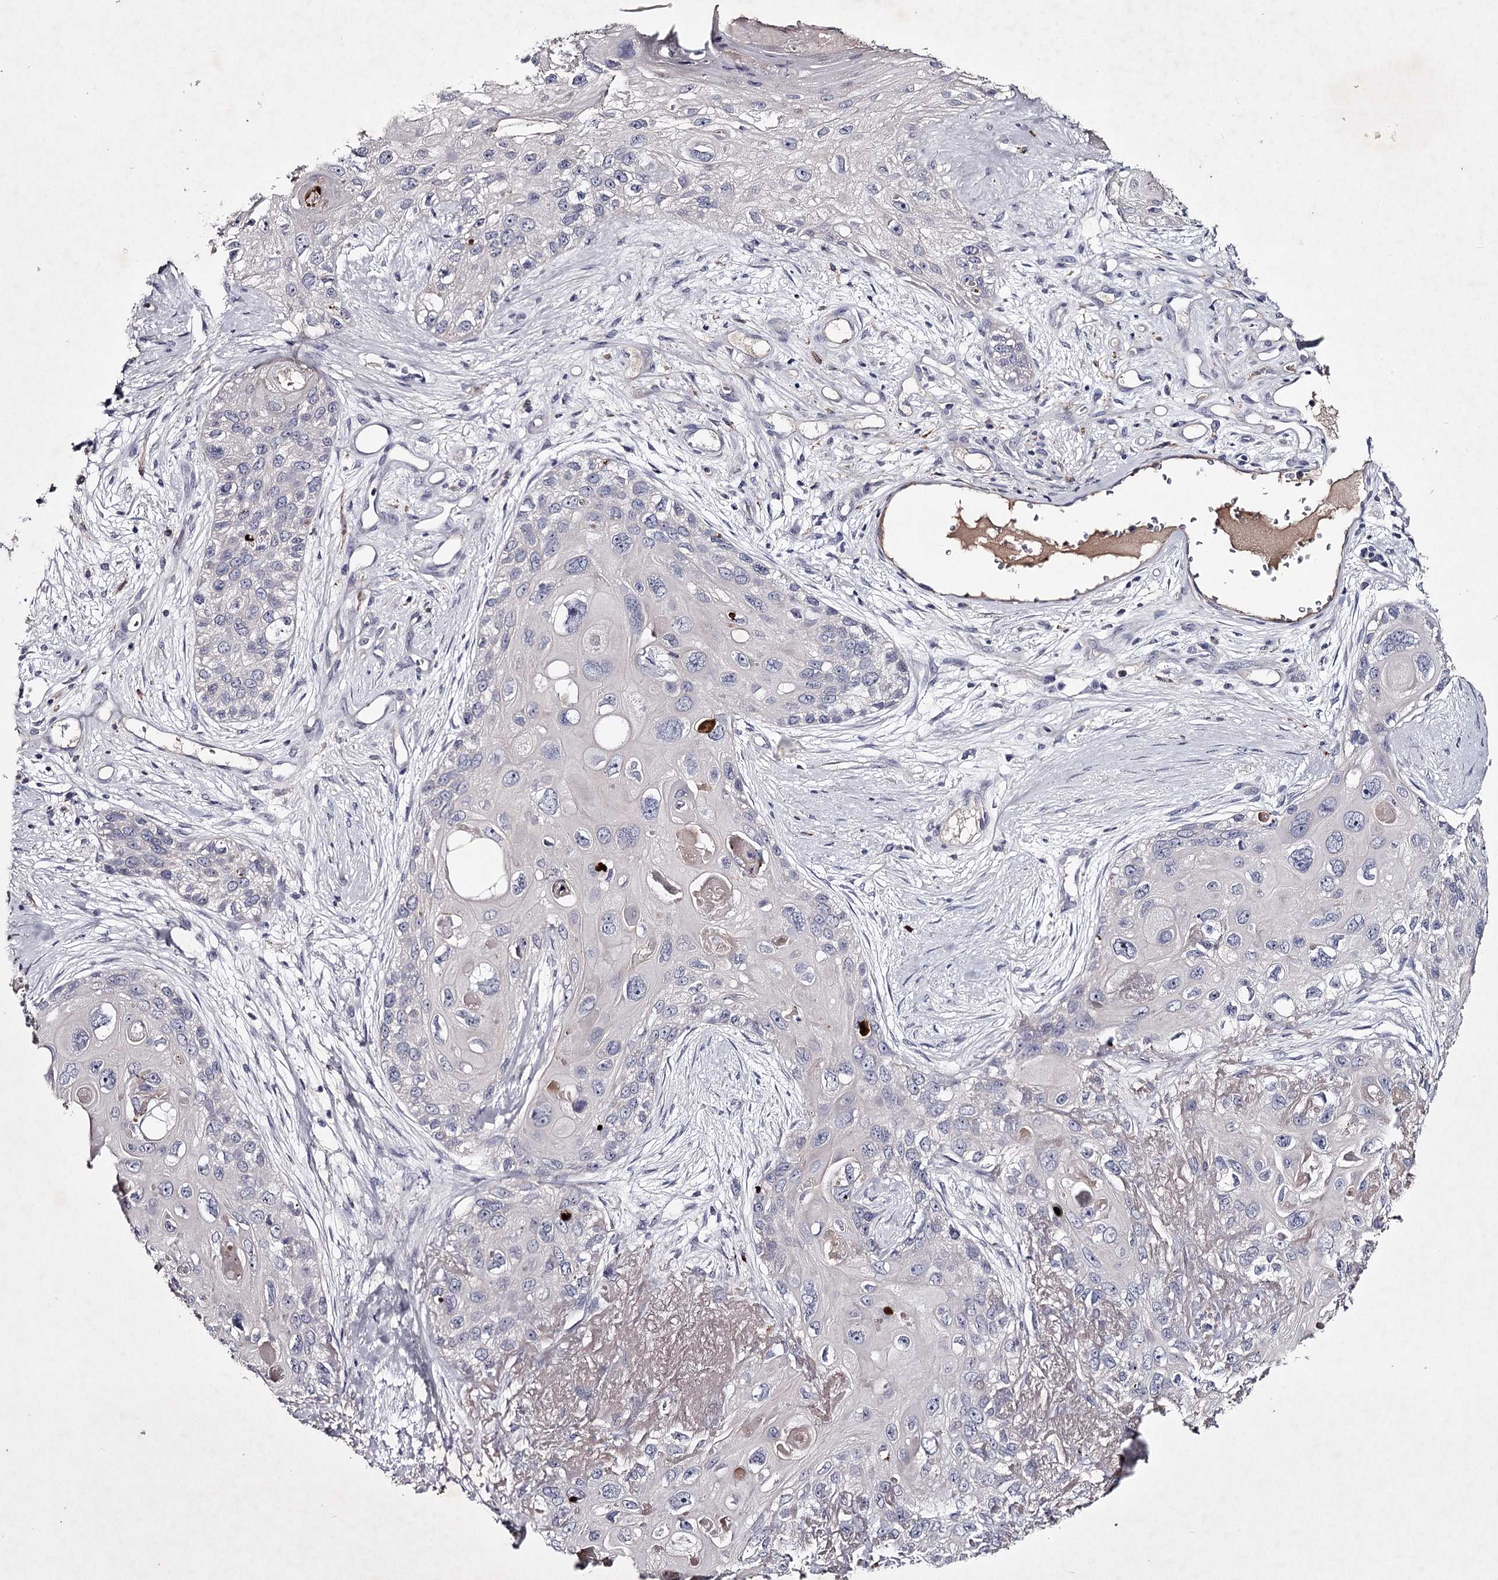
{"staining": {"intensity": "negative", "quantity": "none", "location": "none"}, "tissue": "skin cancer", "cell_type": "Tumor cells", "image_type": "cancer", "snomed": [{"axis": "morphology", "description": "Normal tissue, NOS"}, {"axis": "morphology", "description": "Squamous cell carcinoma, NOS"}, {"axis": "topography", "description": "Skin"}], "caption": "DAB (3,3'-diaminobenzidine) immunohistochemical staining of squamous cell carcinoma (skin) displays no significant staining in tumor cells.", "gene": "FDXACB1", "patient": {"sex": "male", "age": 72}}